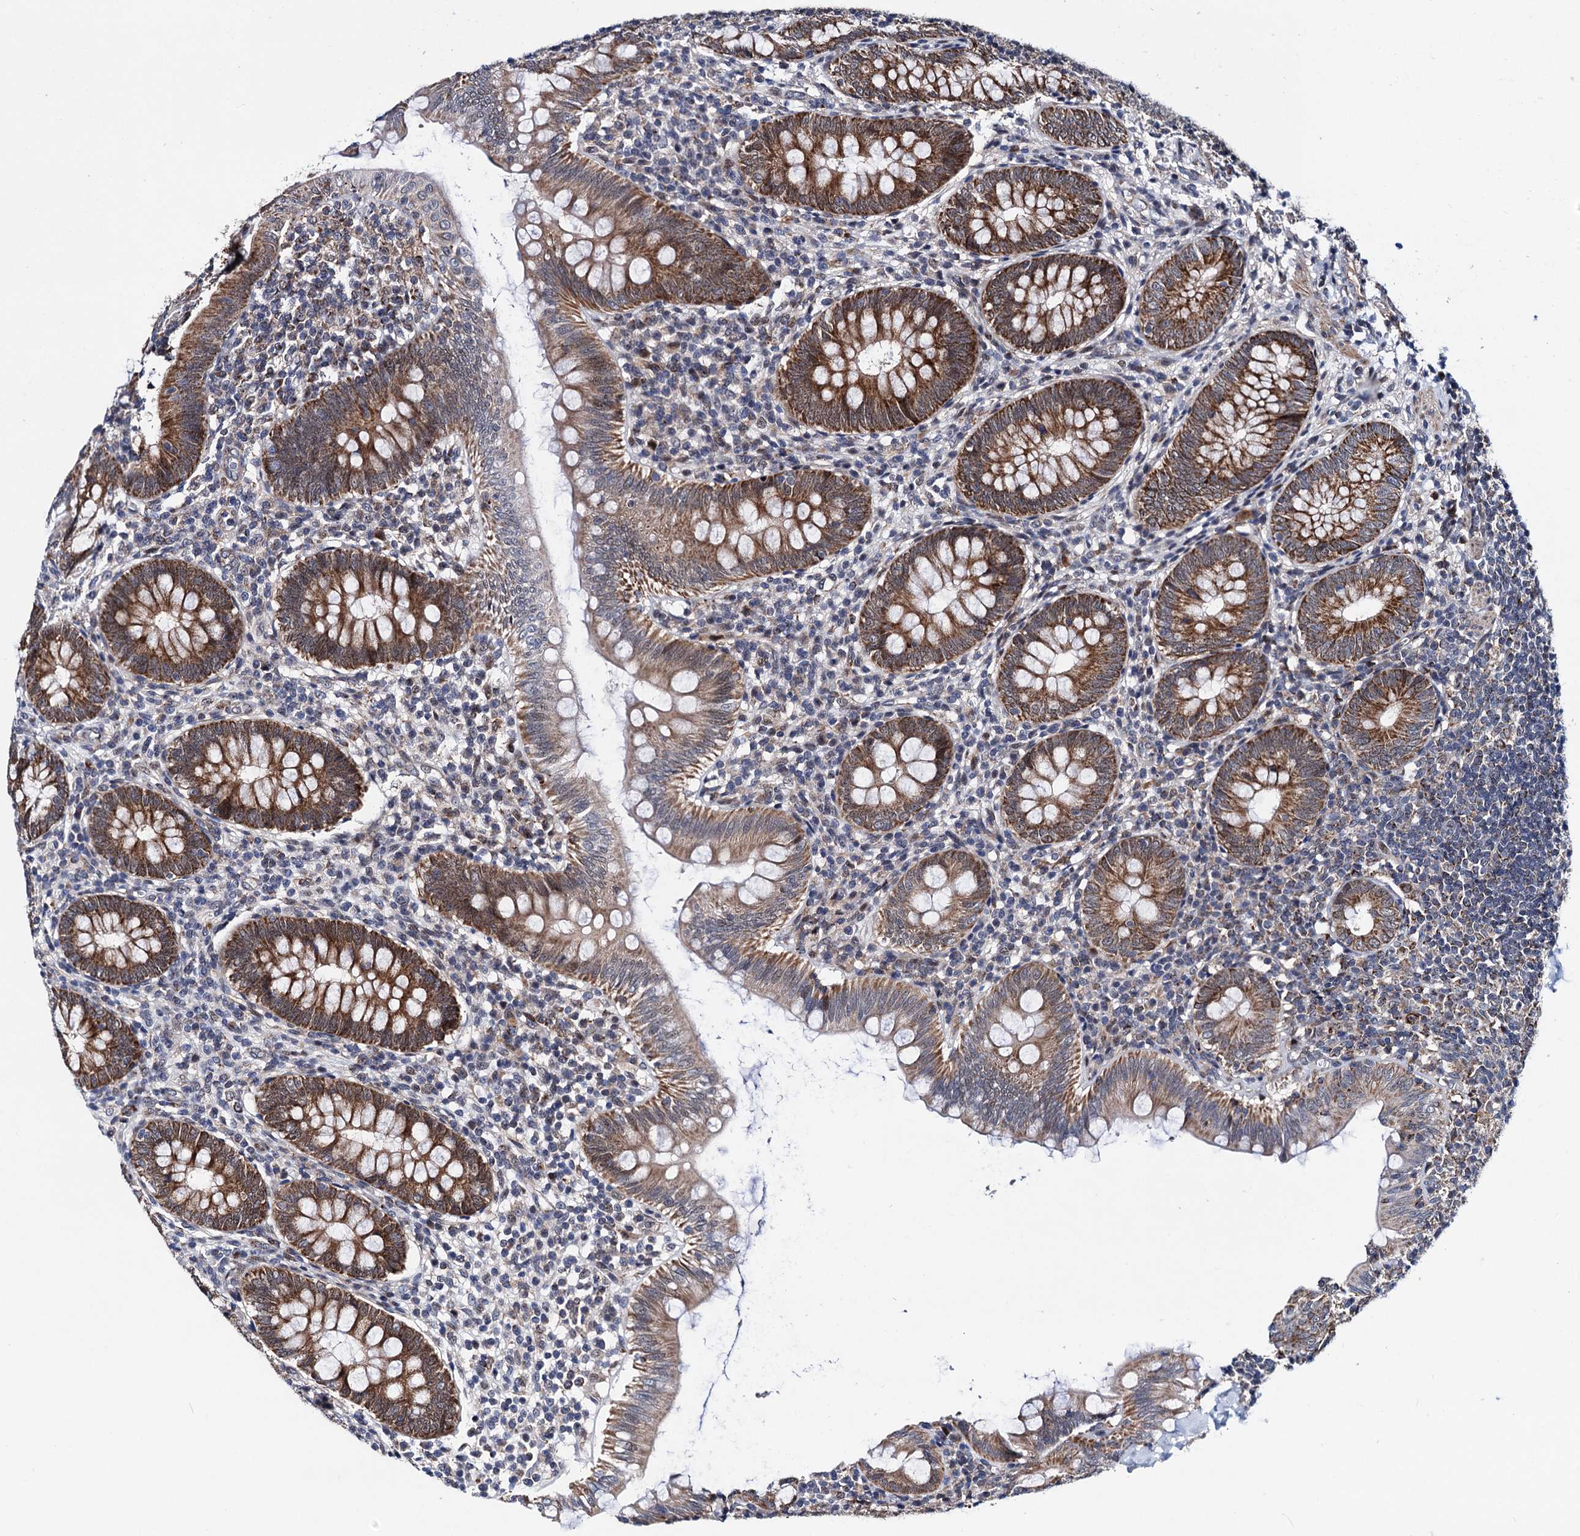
{"staining": {"intensity": "strong", "quantity": ">75%", "location": "cytoplasmic/membranous"}, "tissue": "appendix", "cell_type": "Glandular cells", "image_type": "normal", "snomed": [{"axis": "morphology", "description": "Normal tissue, NOS"}, {"axis": "topography", "description": "Appendix"}], "caption": "Immunohistochemical staining of benign human appendix shows >75% levels of strong cytoplasmic/membranous protein positivity in about >75% of glandular cells. The staining is performed using DAB brown chromogen to label protein expression. The nuclei are counter-stained blue using hematoxylin.", "gene": "COA4", "patient": {"sex": "male", "age": 14}}